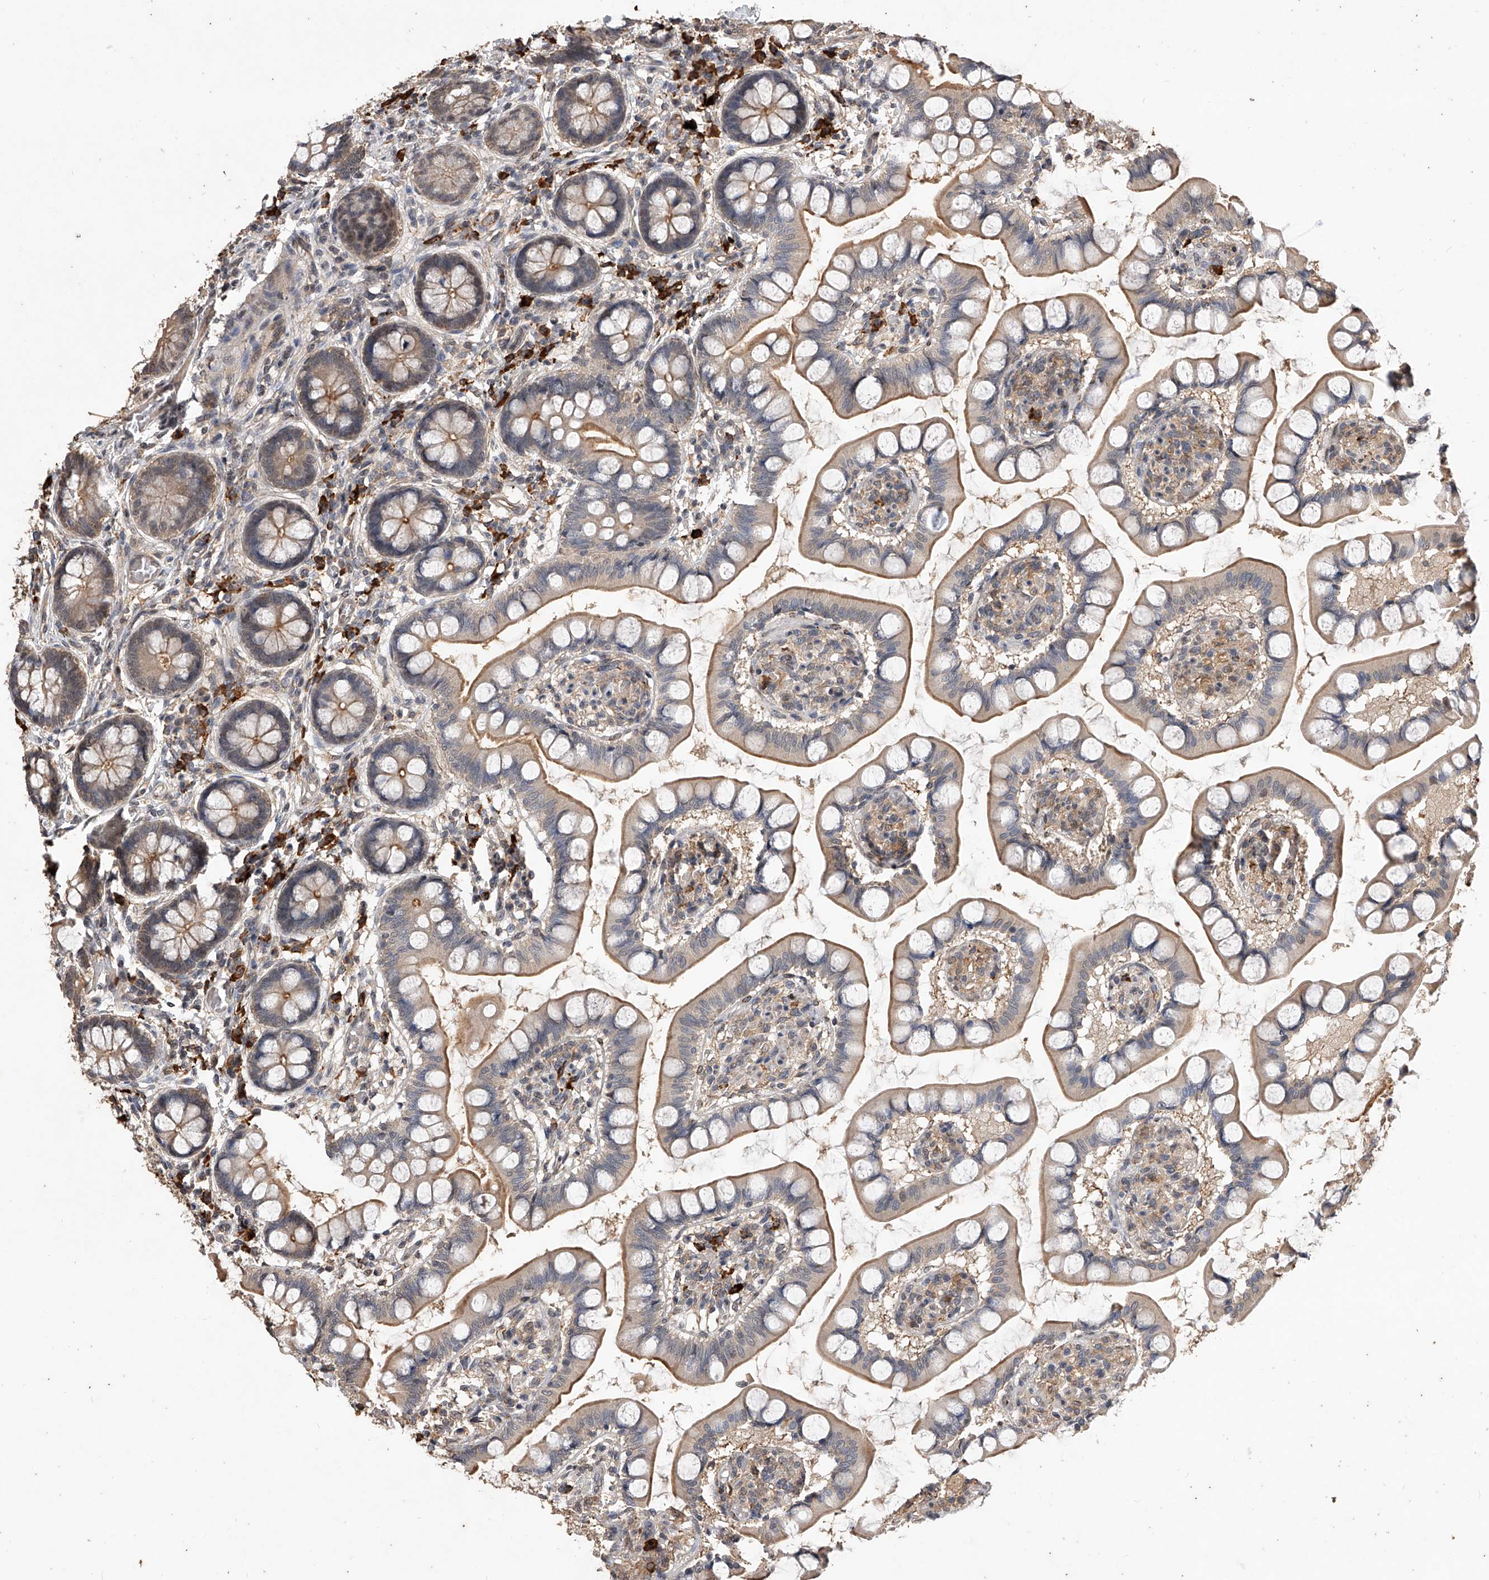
{"staining": {"intensity": "moderate", "quantity": ">75%", "location": "cytoplasmic/membranous"}, "tissue": "small intestine", "cell_type": "Glandular cells", "image_type": "normal", "snomed": [{"axis": "morphology", "description": "Normal tissue, NOS"}, {"axis": "topography", "description": "Small intestine"}], "caption": "This micrograph reveals normal small intestine stained with immunohistochemistry to label a protein in brown. The cytoplasmic/membranous of glandular cells show moderate positivity for the protein. Nuclei are counter-stained blue.", "gene": "CFAP410", "patient": {"sex": "male", "age": 52}}